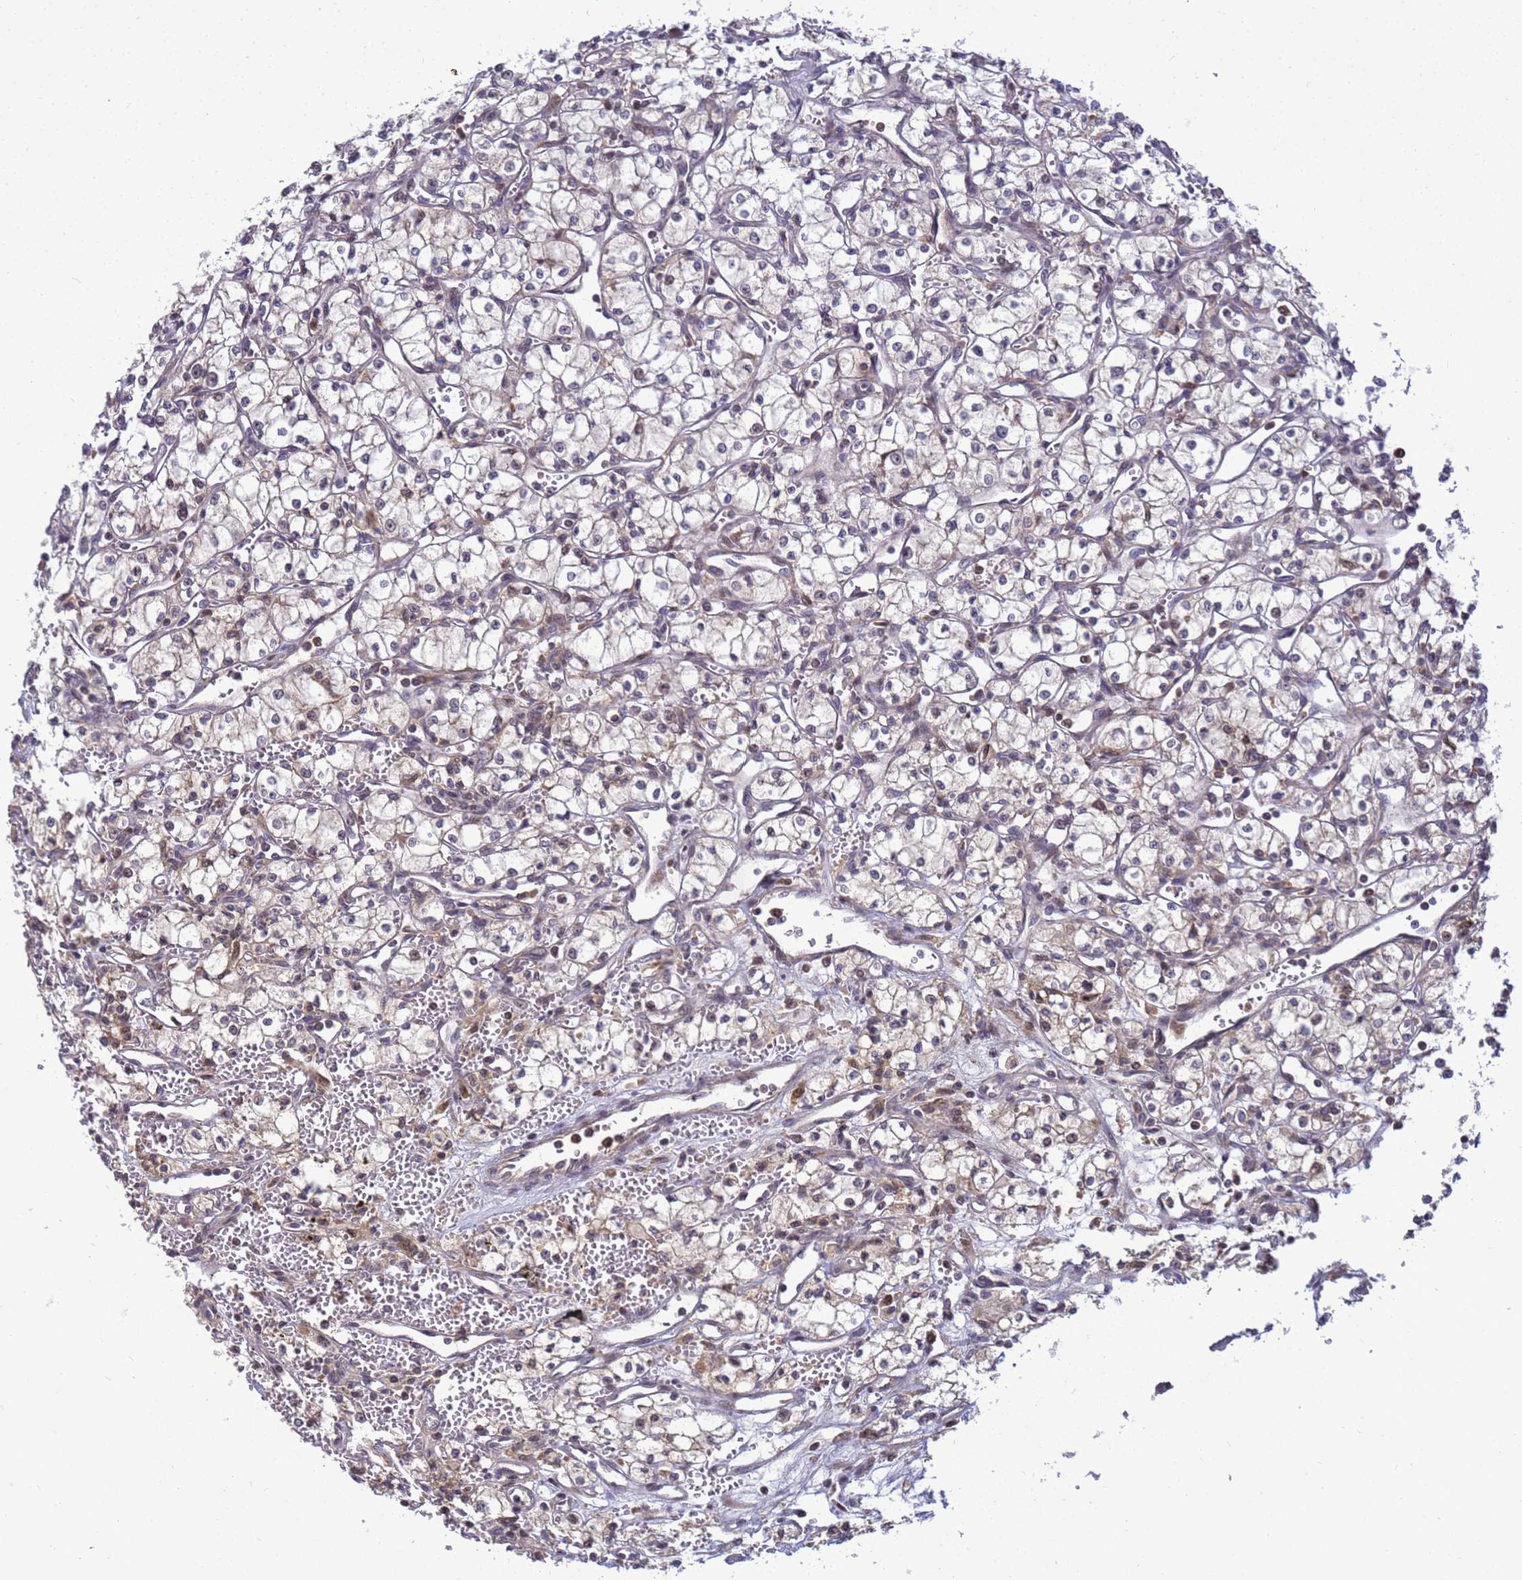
{"staining": {"intensity": "weak", "quantity": "<25%", "location": "cytoplasmic/membranous"}, "tissue": "renal cancer", "cell_type": "Tumor cells", "image_type": "cancer", "snomed": [{"axis": "morphology", "description": "Adenocarcinoma, NOS"}, {"axis": "topography", "description": "Kidney"}], "caption": "Renal cancer (adenocarcinoma) stained for a protein using immunohistochemistry displays no staining tumor cells.", "gene": "TMEM74B", "patient": {"sex": "male", "age": 59}}